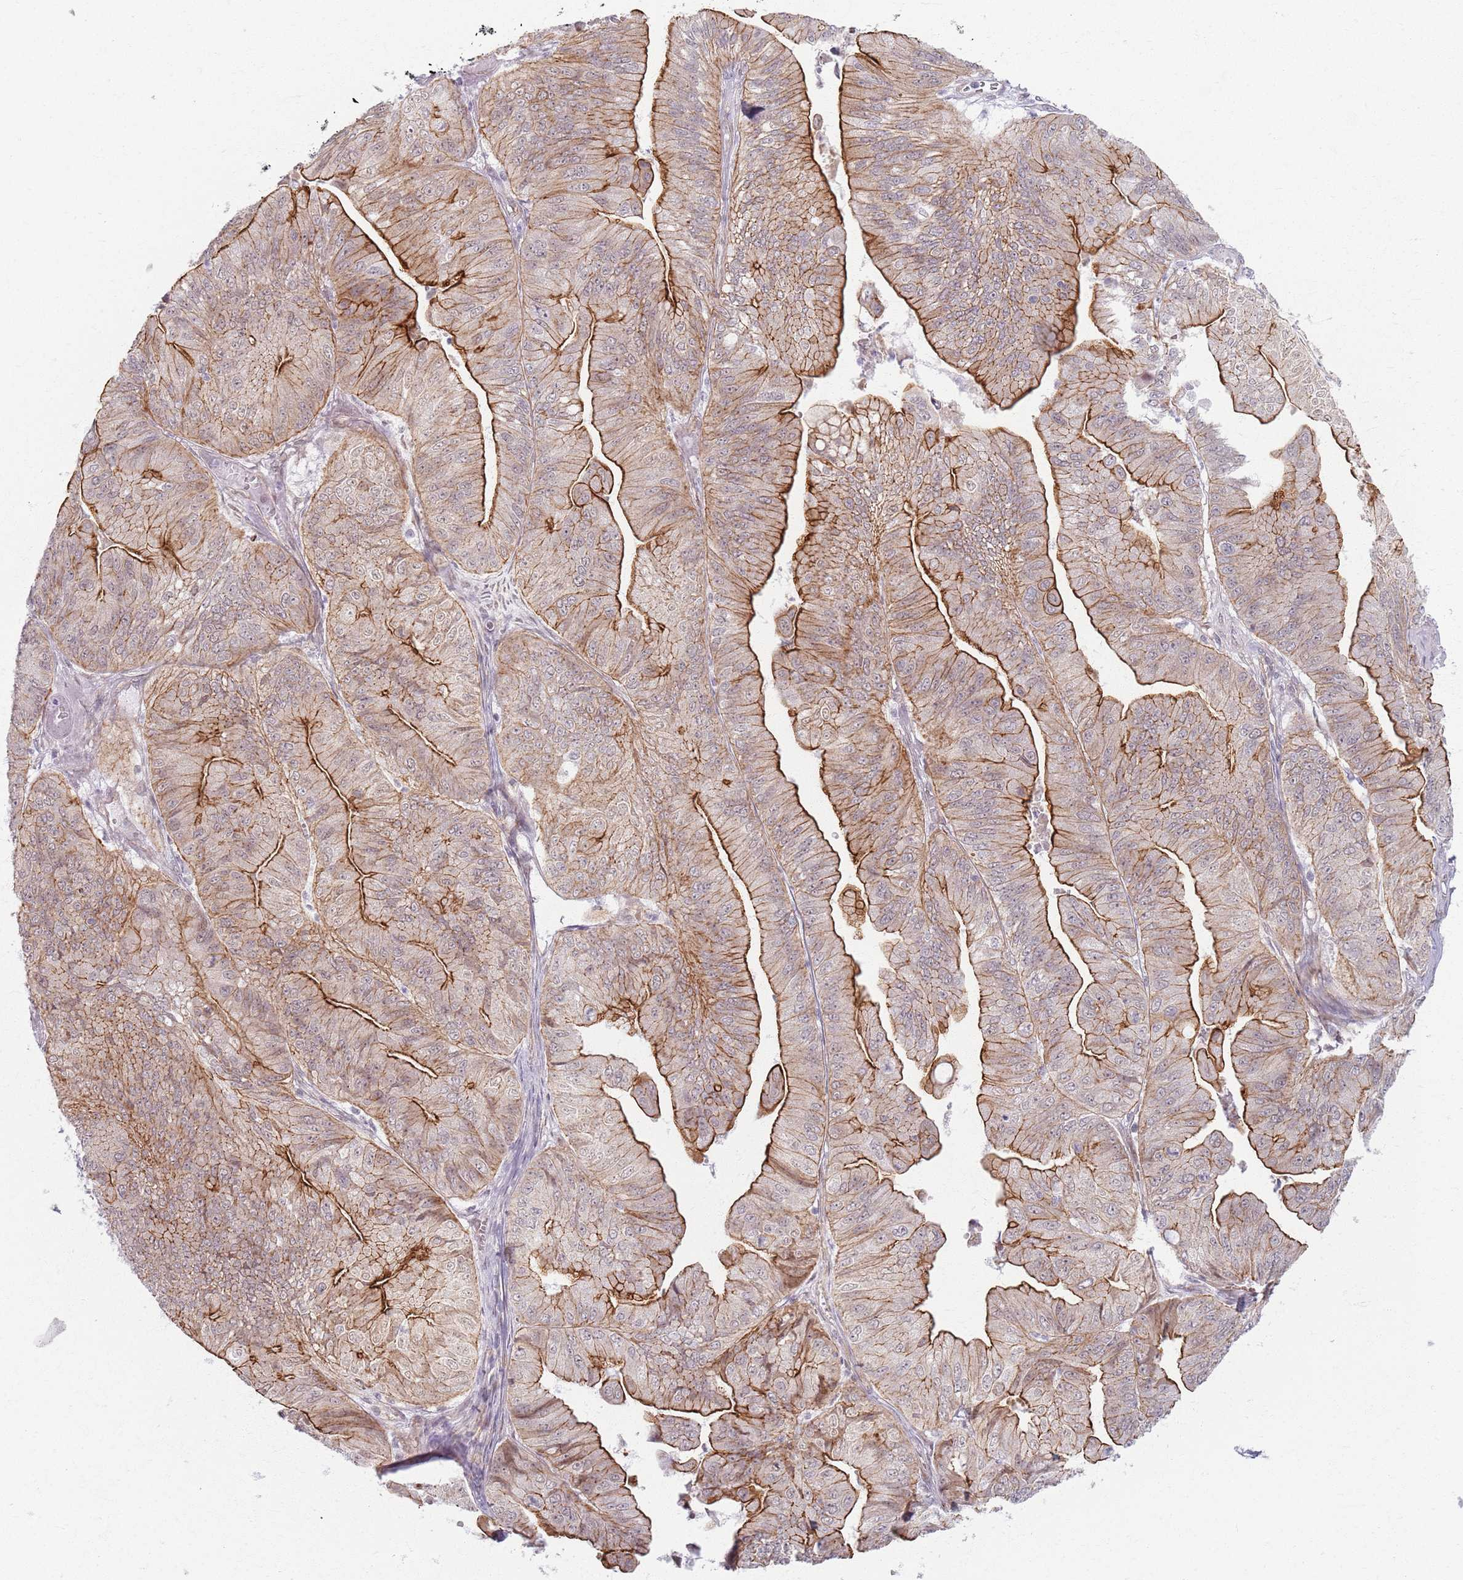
{"staining": {"intensity": "strong", "quantity": "25%-75%", "location": "cytoplasmic/membranous"}, "tissue": "ovarian cancer", "cell_type": "Tumor cells", "image_type": "cancer", "snomed": [{"axis": "morphology", "description": "Cystadenocarcinoma, mucinous, NOS"}, {"axis": "topography", "description": "Ovary"}], "caption": "Tumor cells reveal strong cytoplasmic/membranous staining in about 25%-75% of cells in ovarian cancer (mucinous cystadenocarcinoma).", "gene": "KCNA5", "patient": {"sex": "female", "age": 61}}